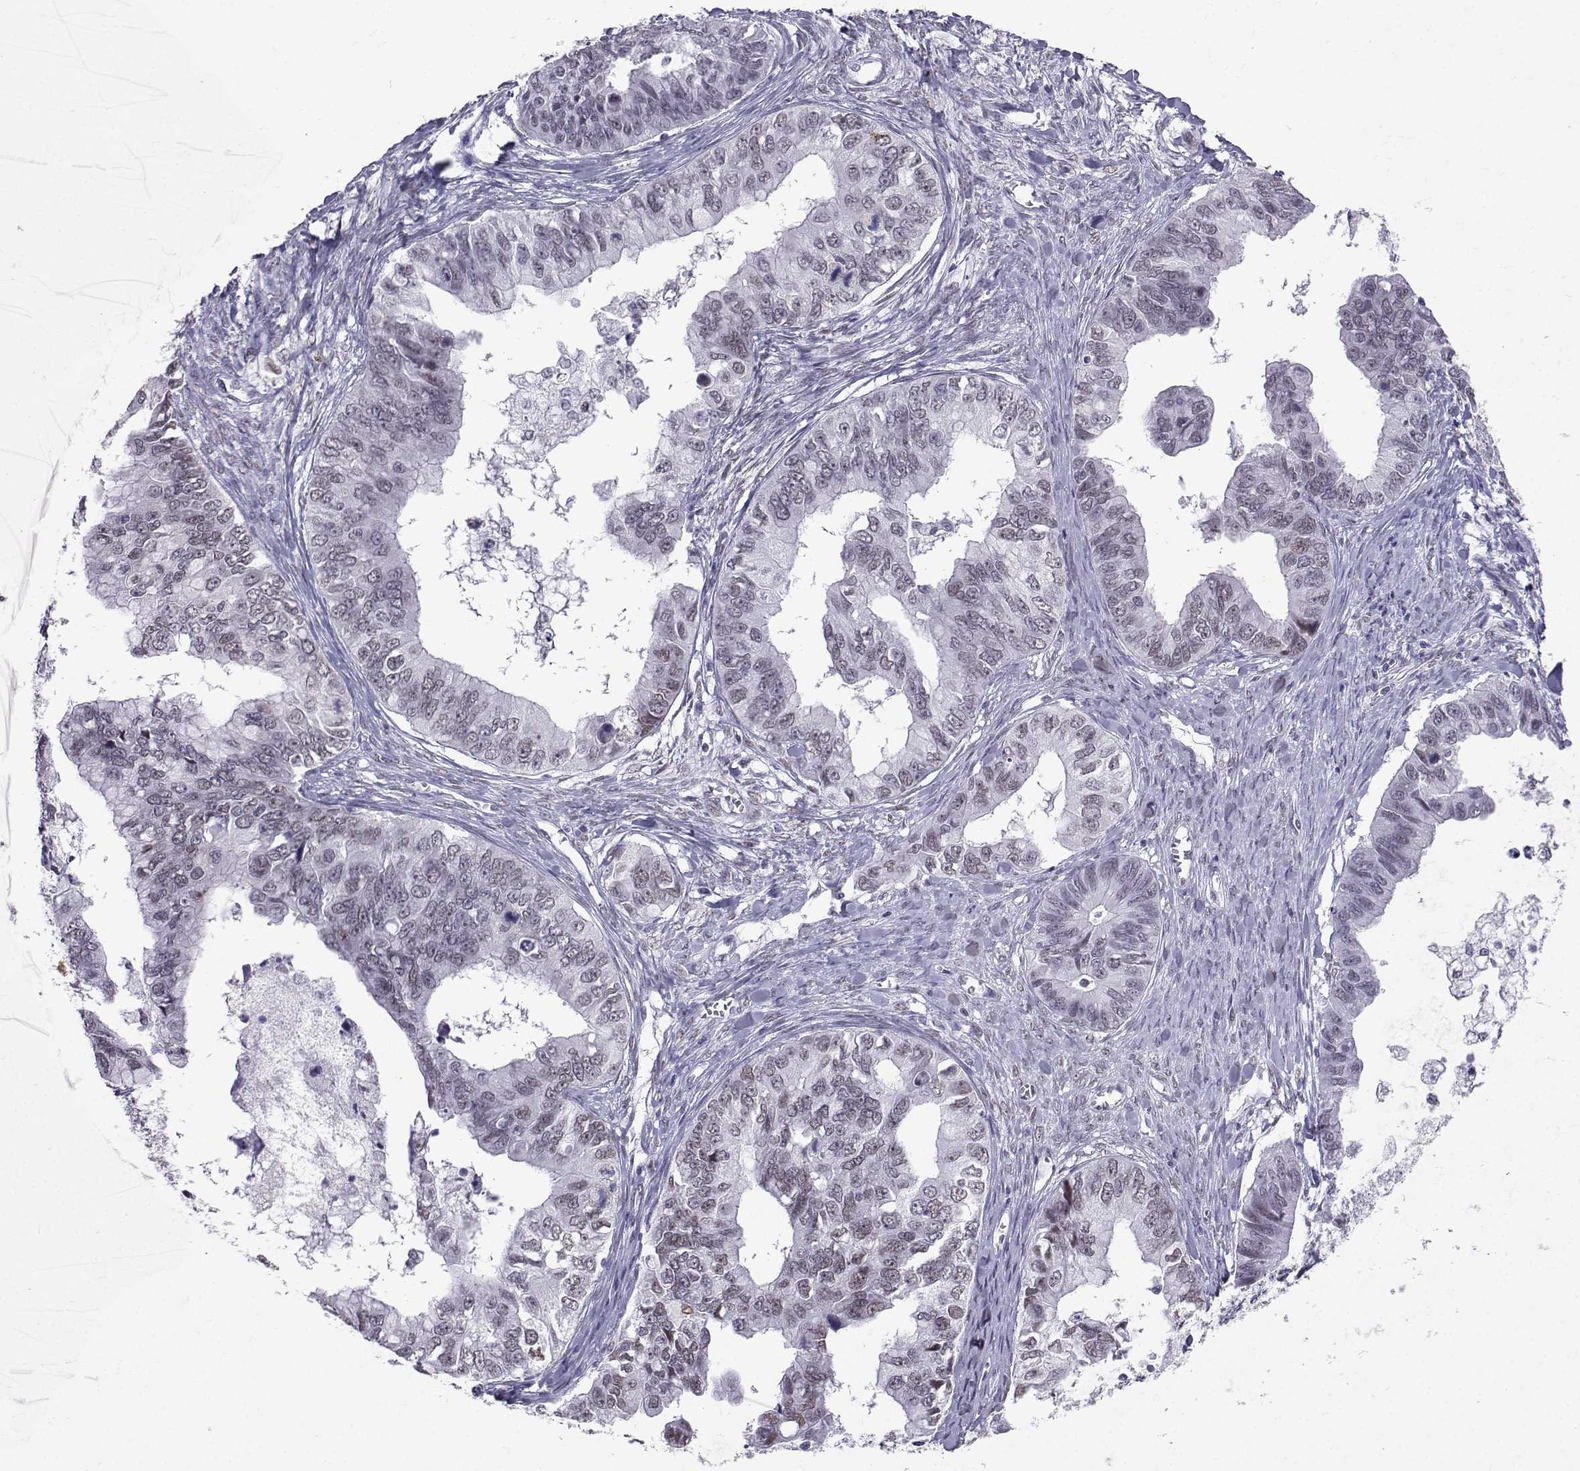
{"staining": {"intensity": "negative", "quantity": "none", "location": "none"}, "tissue": "ovarian cancer", "cell_type": "Tumor cells", "image_type": "cancer", "snomed": [{"axis": "morphology", "description": "Cystadenocarcinoma, mucinous, NOS"}, {"axis": "topography", "description": "Ovary"}], "caption": "The immunohistochemistry photomicrograph has no significant staining in tumor cells of ovarian cancer (mucinous cystadenocarcinoma) tissue.", "gene": "LORICRIN", "patient": {"sex": "female", "age": 76}}